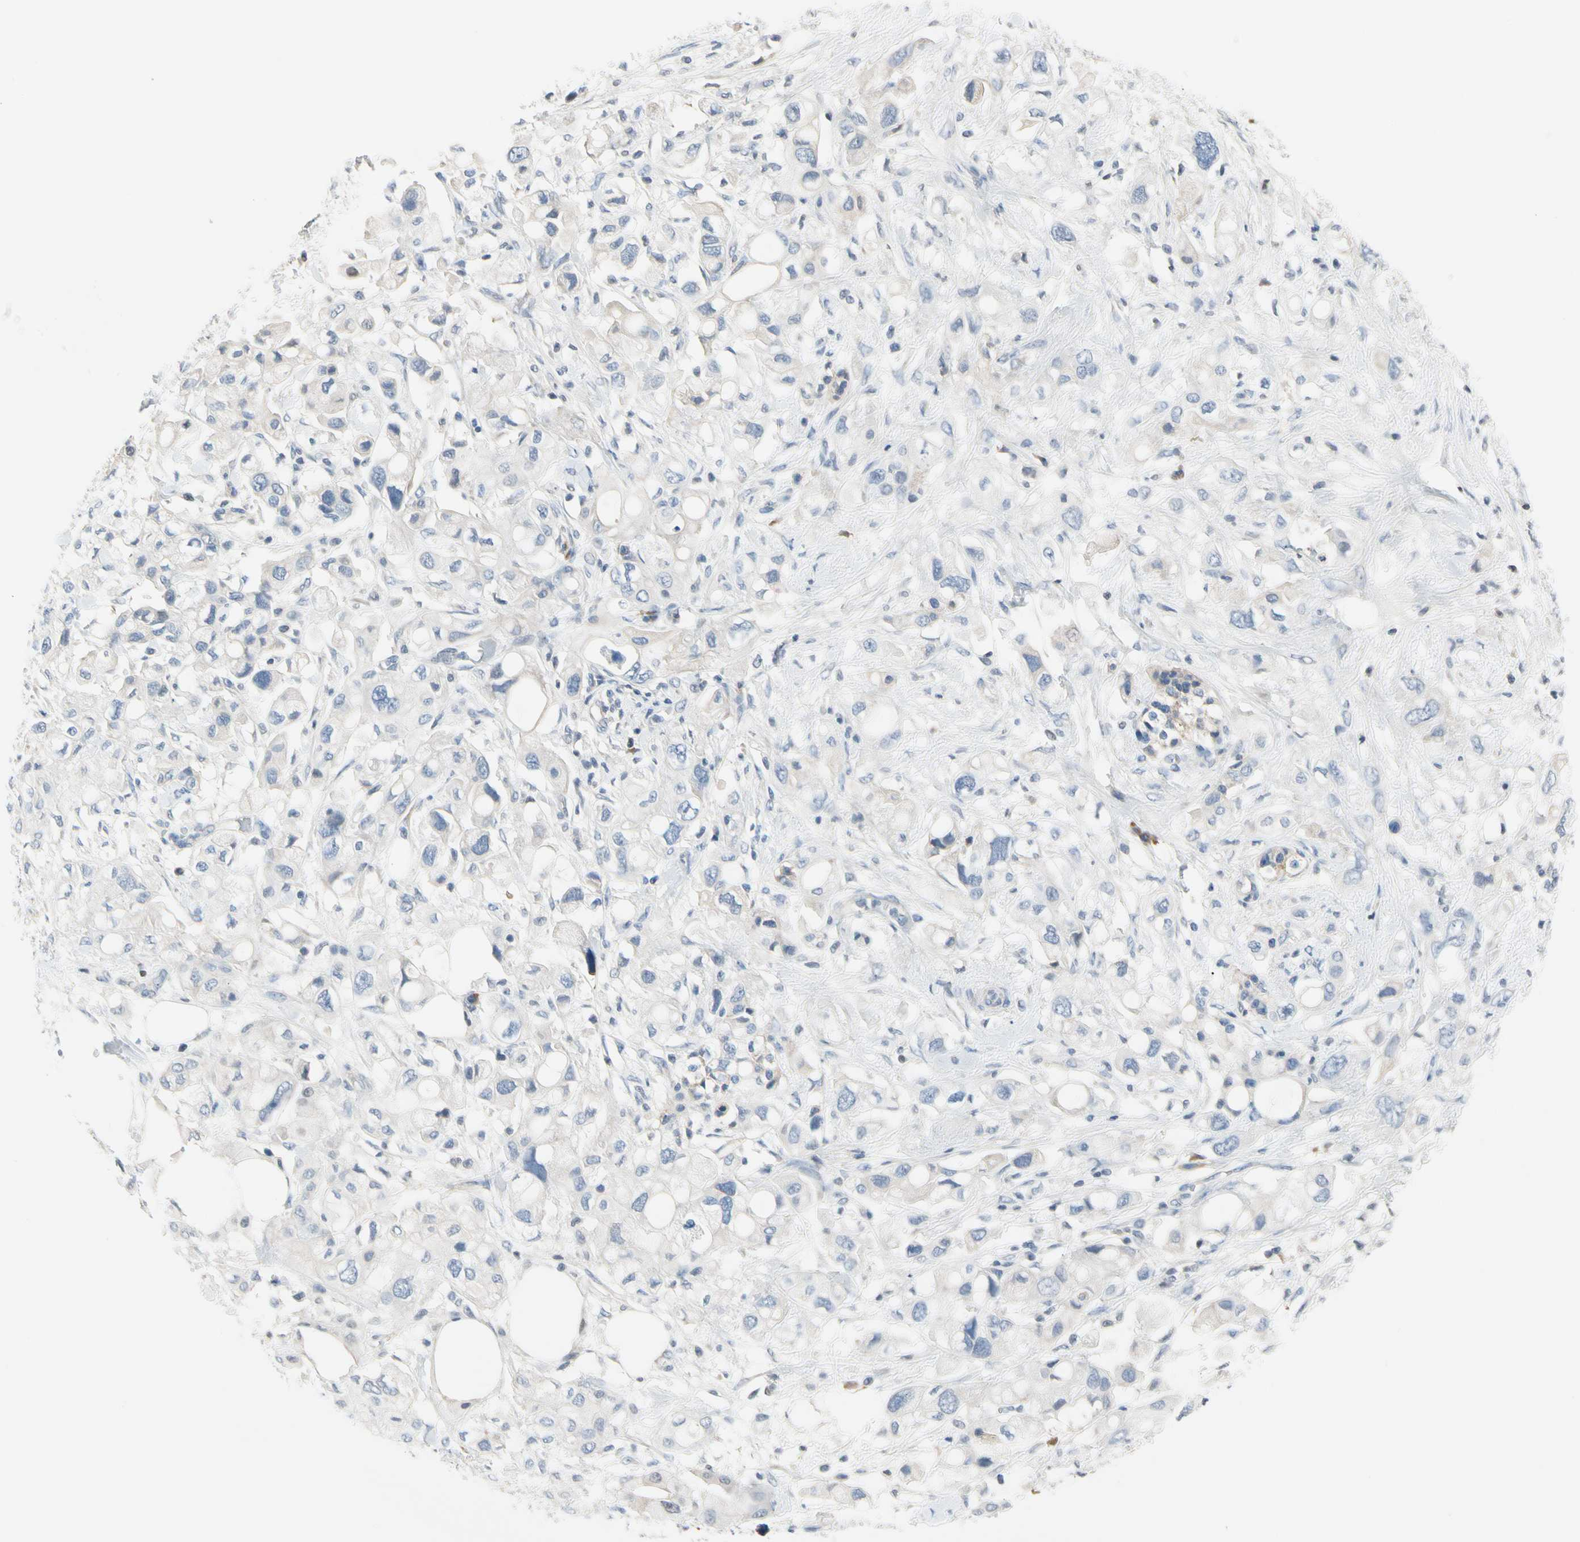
{"staining": {"intensity": "negative", "quantity": "none", "location": "none"}, "tissue": "pancreatic cancer", "cell_type": "Tumor cells", "image_type": "cancer", "snomed": [{"axis": "morphology", "description": "Adenocarcinoma, NOS"}, {"axis": "topography", "description": "Pancreas"}], "caption": "Immunohistochemistry (IHC) image of human pancreatic adenocarcinoma stained for a protein (brown), which displays no staining in tumor cells.", "gene": "ECRG4", "patient": {"sex": "female", "age": 56}}